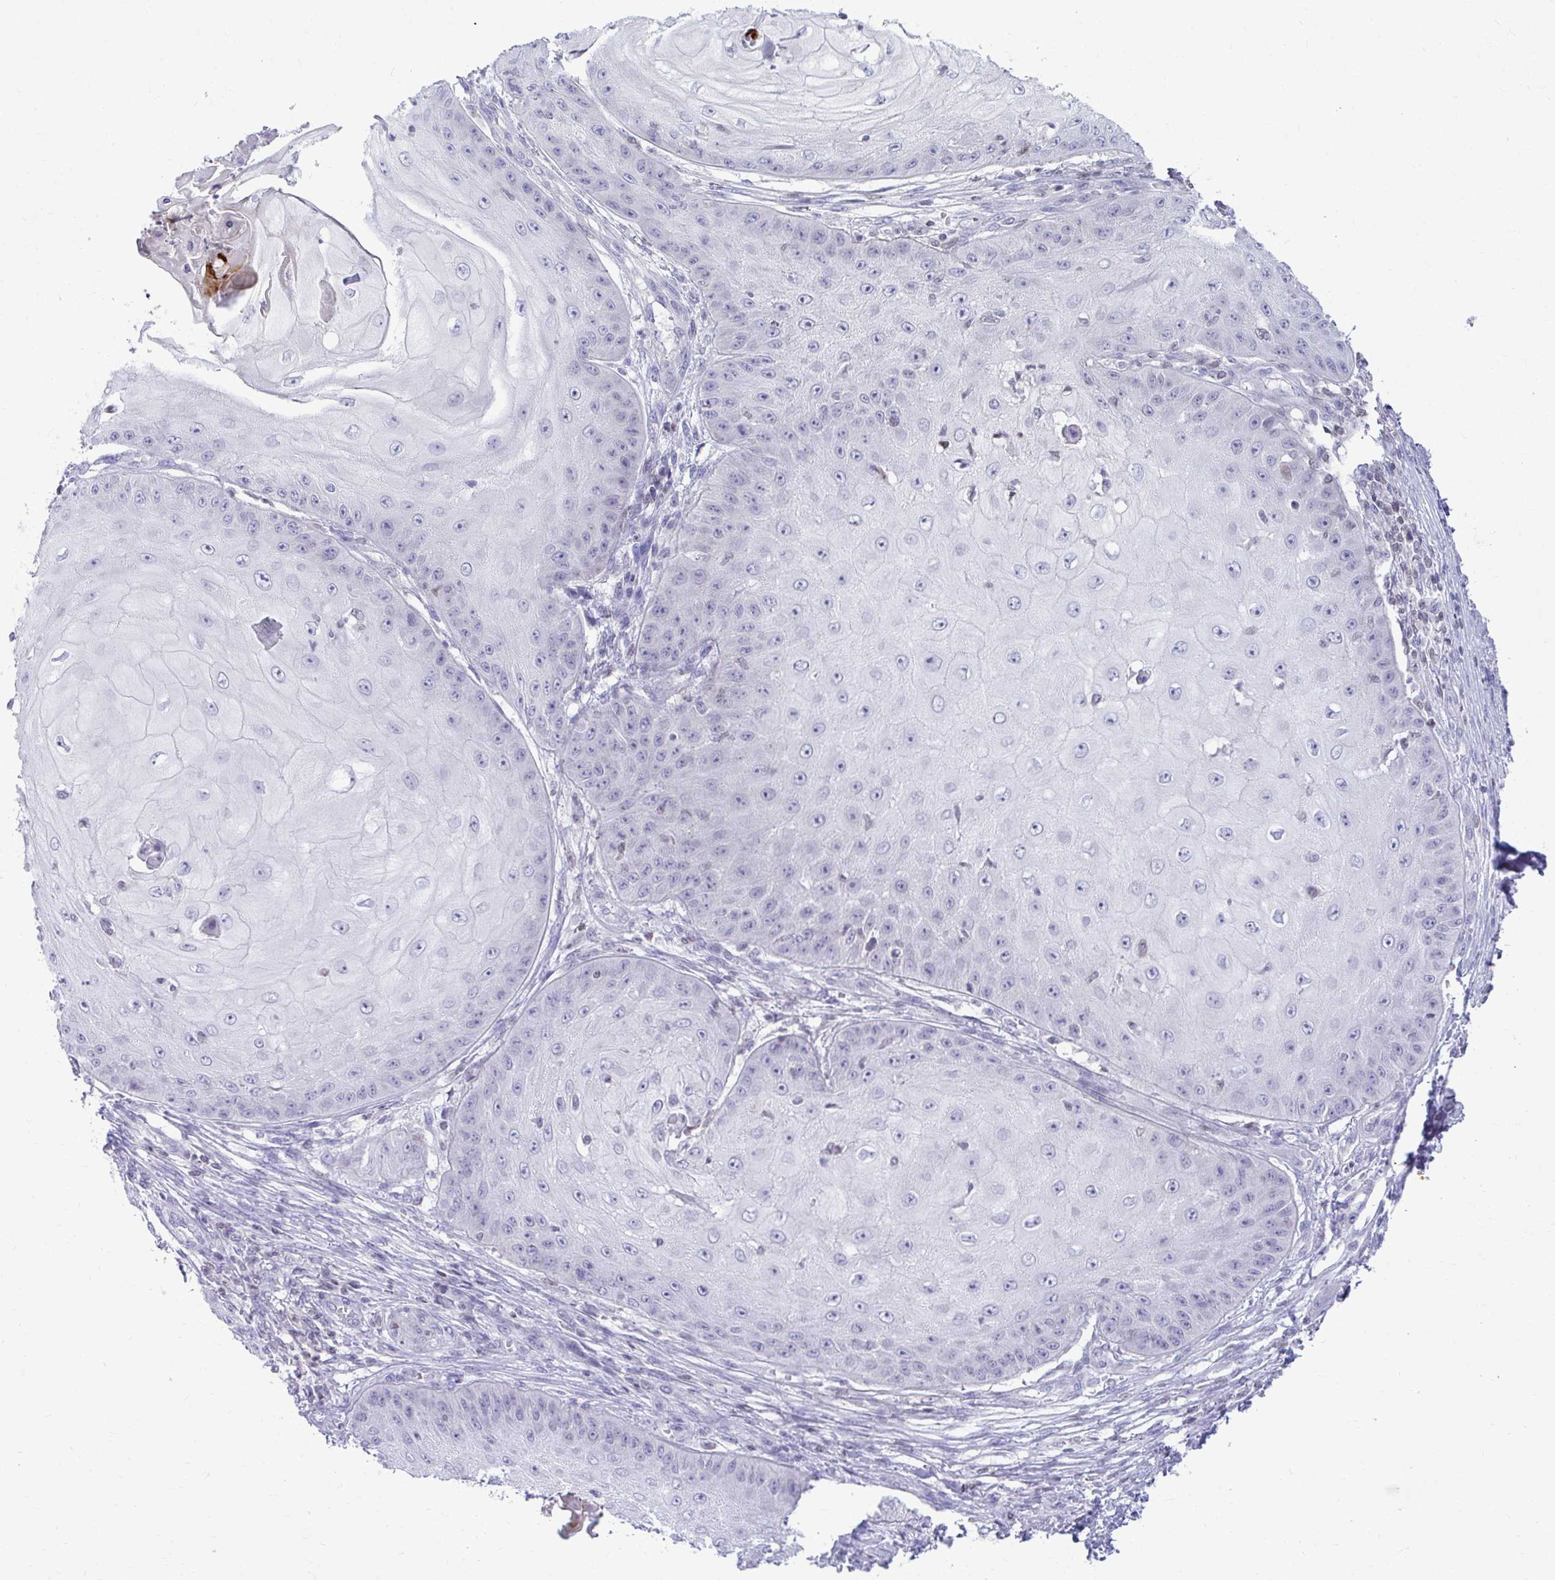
{"staining": {"intensity": "negative", "quantity": "none", "location": "none"}, "tissue": "skin cancer", "cell_type": "Tumor cells", "image_type": "cancer", "snomed": [{"axis": "morphology", "description": "Squamous cell carcinoma, NOS"}, {"axis": "topography", "description": "Skin"}], "caption": "Protein analysis of squamous cell carcinoma (skin) demonstrates no significant staining in tumor cells.", "gene": "OR7A5", "patient": {"sex": "male", "age": 70}}